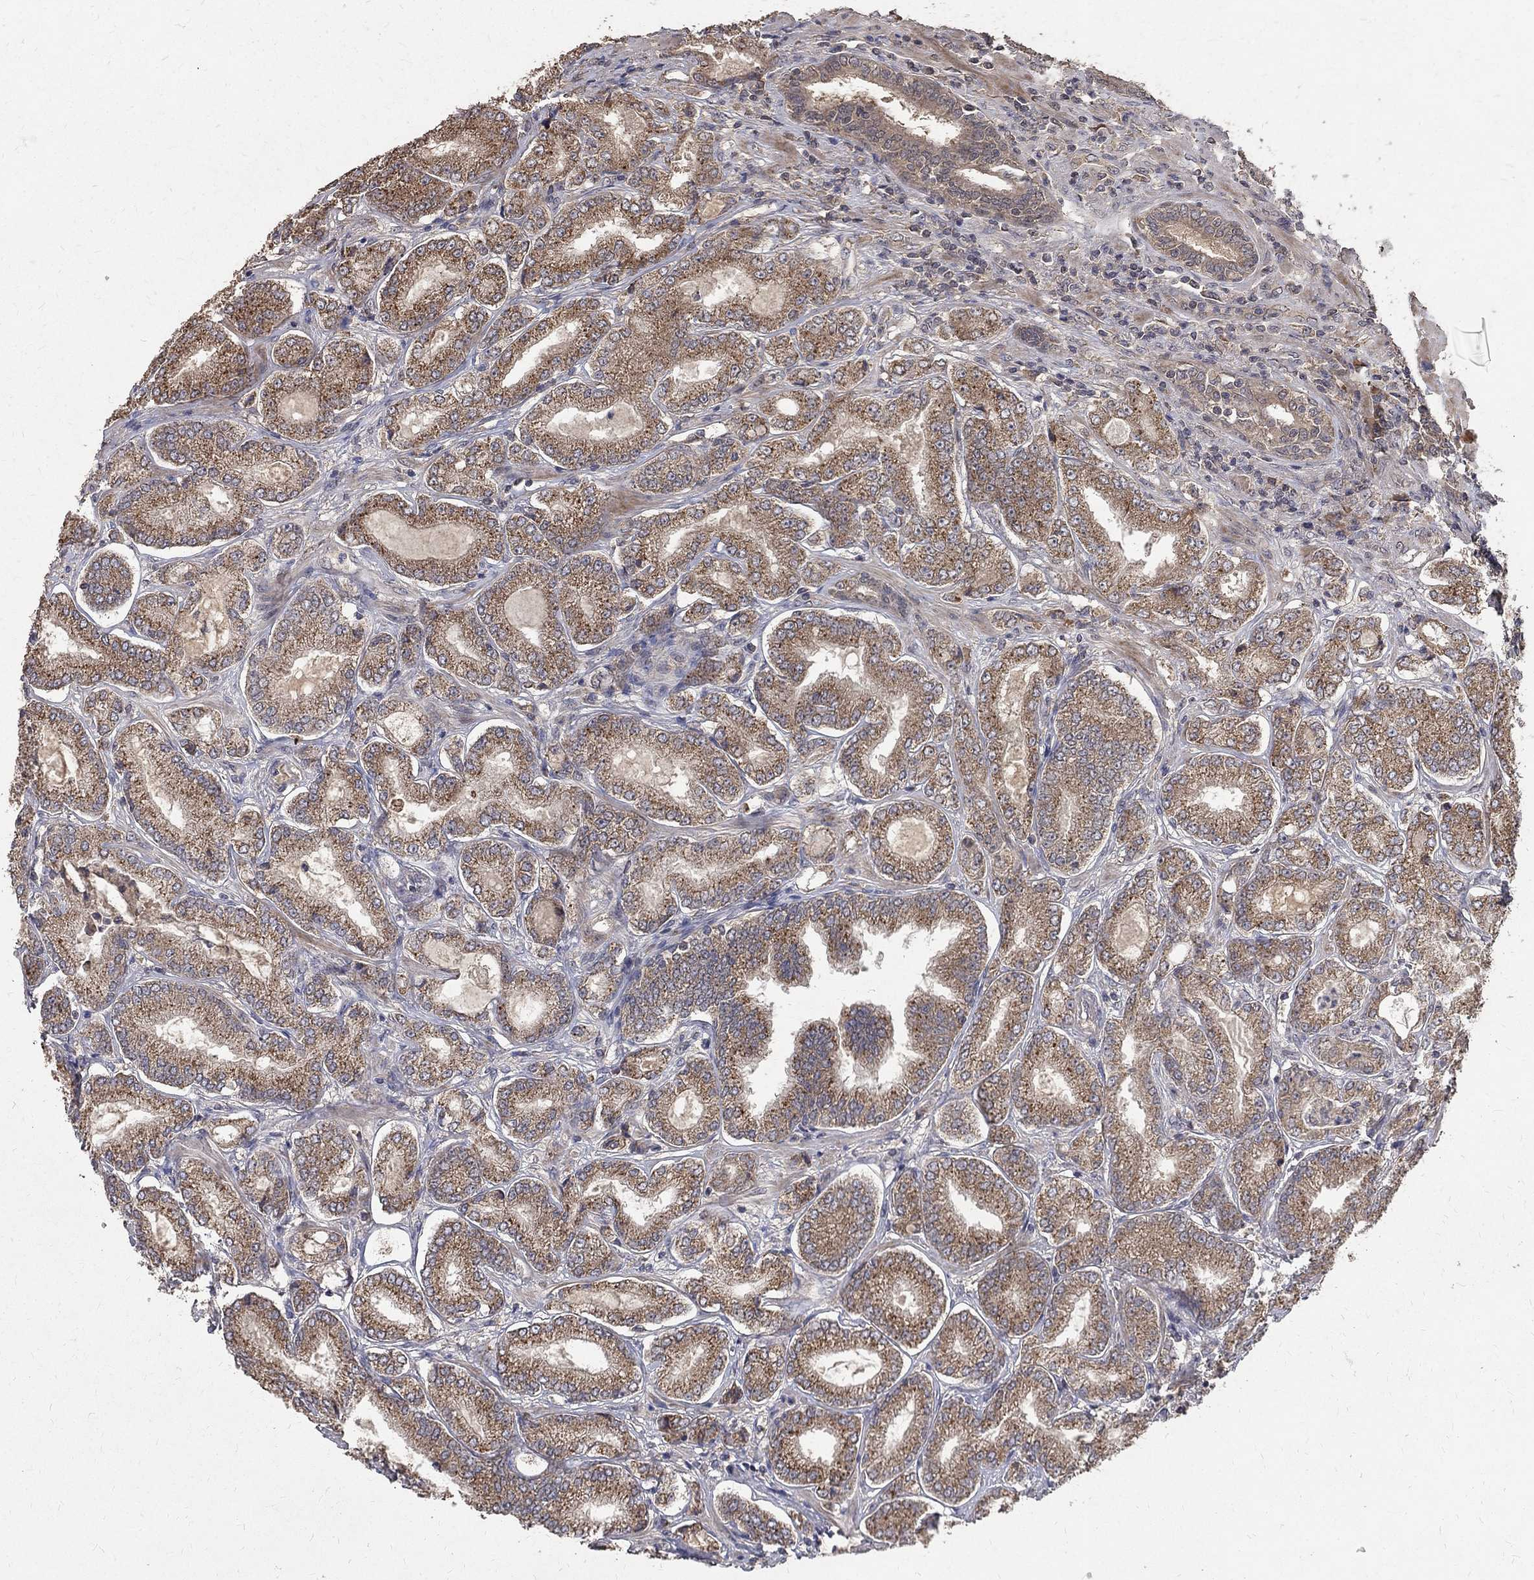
{"staining": {"intensity": "moderate", "quantity": "25%-75%", "location": "cytoplasmic/membranous"}, "tissue": "prostate cancer", "cell_type": "Tumor cells", "image_type": "cancer", "snomed": [{"axis": "morphology", "description": "Adenocarcinoma, NOS"}, {"axis": "topography", "description": "Prostate"}], "caption": "Immunohistochemistry (IHC) of prostate cancer shows medium levels of moderate cytoplasmic/membranous staining in approximately 25%-75% of tumor cells. The staining was performed using DAB, with brown indicating positive protein expression. Nuclei are stained blue with hematoxylin.", "gene": "C17orf75", "patient": {"sex": "male", "age": 65}}